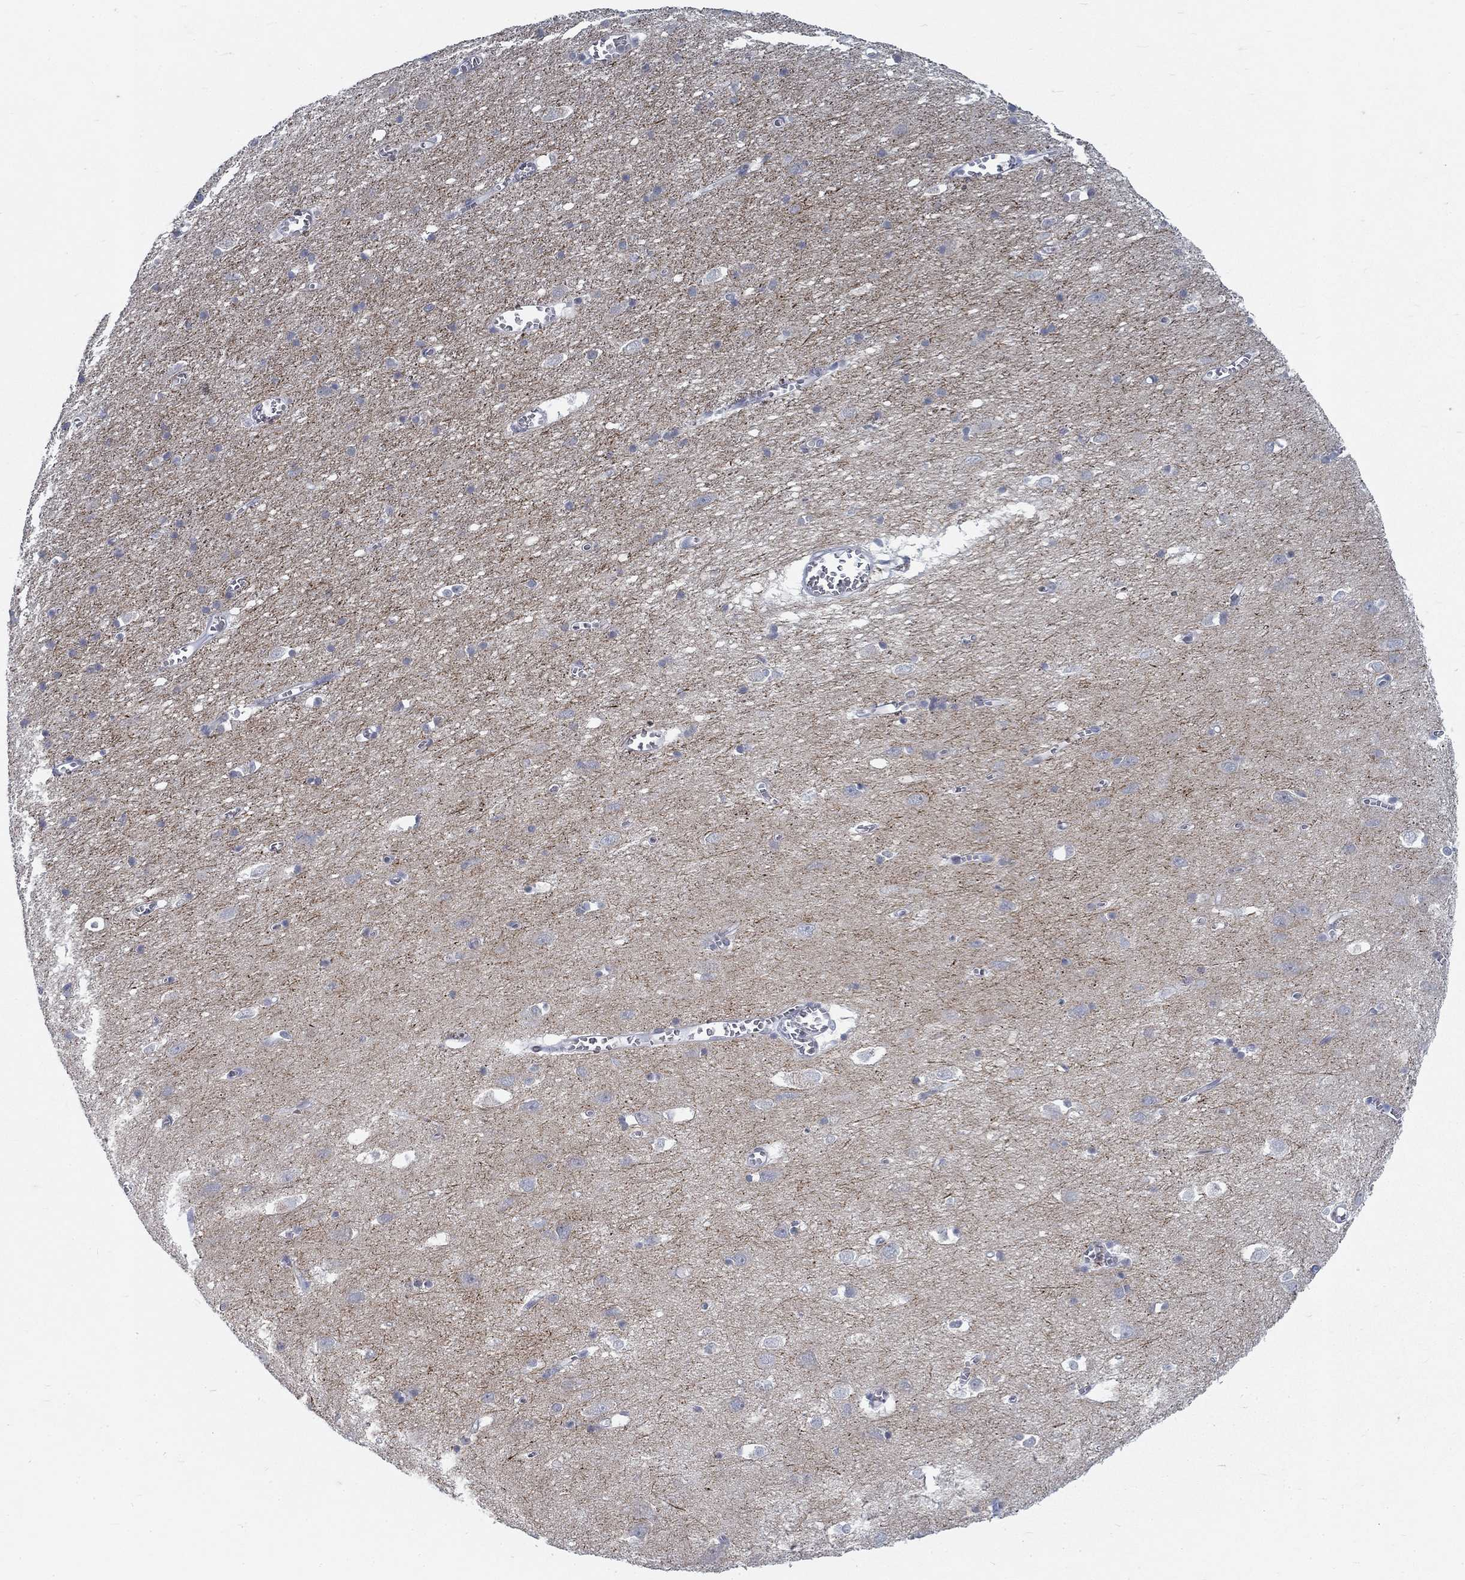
{"staining": {"intensity": "negative", "quantity": "none", "location": "none"}, "tissue": "cerebral cortex", "cell_type": "Endothelial cells", "image_type": "normal", "snomed": [{"axis": "morphology", "description": "Normal tissue, NOS"}, {"axis": "topography", "description": "Cerebral cortex"}], "caption": "Immunohistochemistry (IHC) micrograph of unremarkable cerebral cortex stained for a protein (brown), which shows no expression in endothelial cells.", "gene": "ATP1A3", "patient": {"sex": "male", "age": 70}}